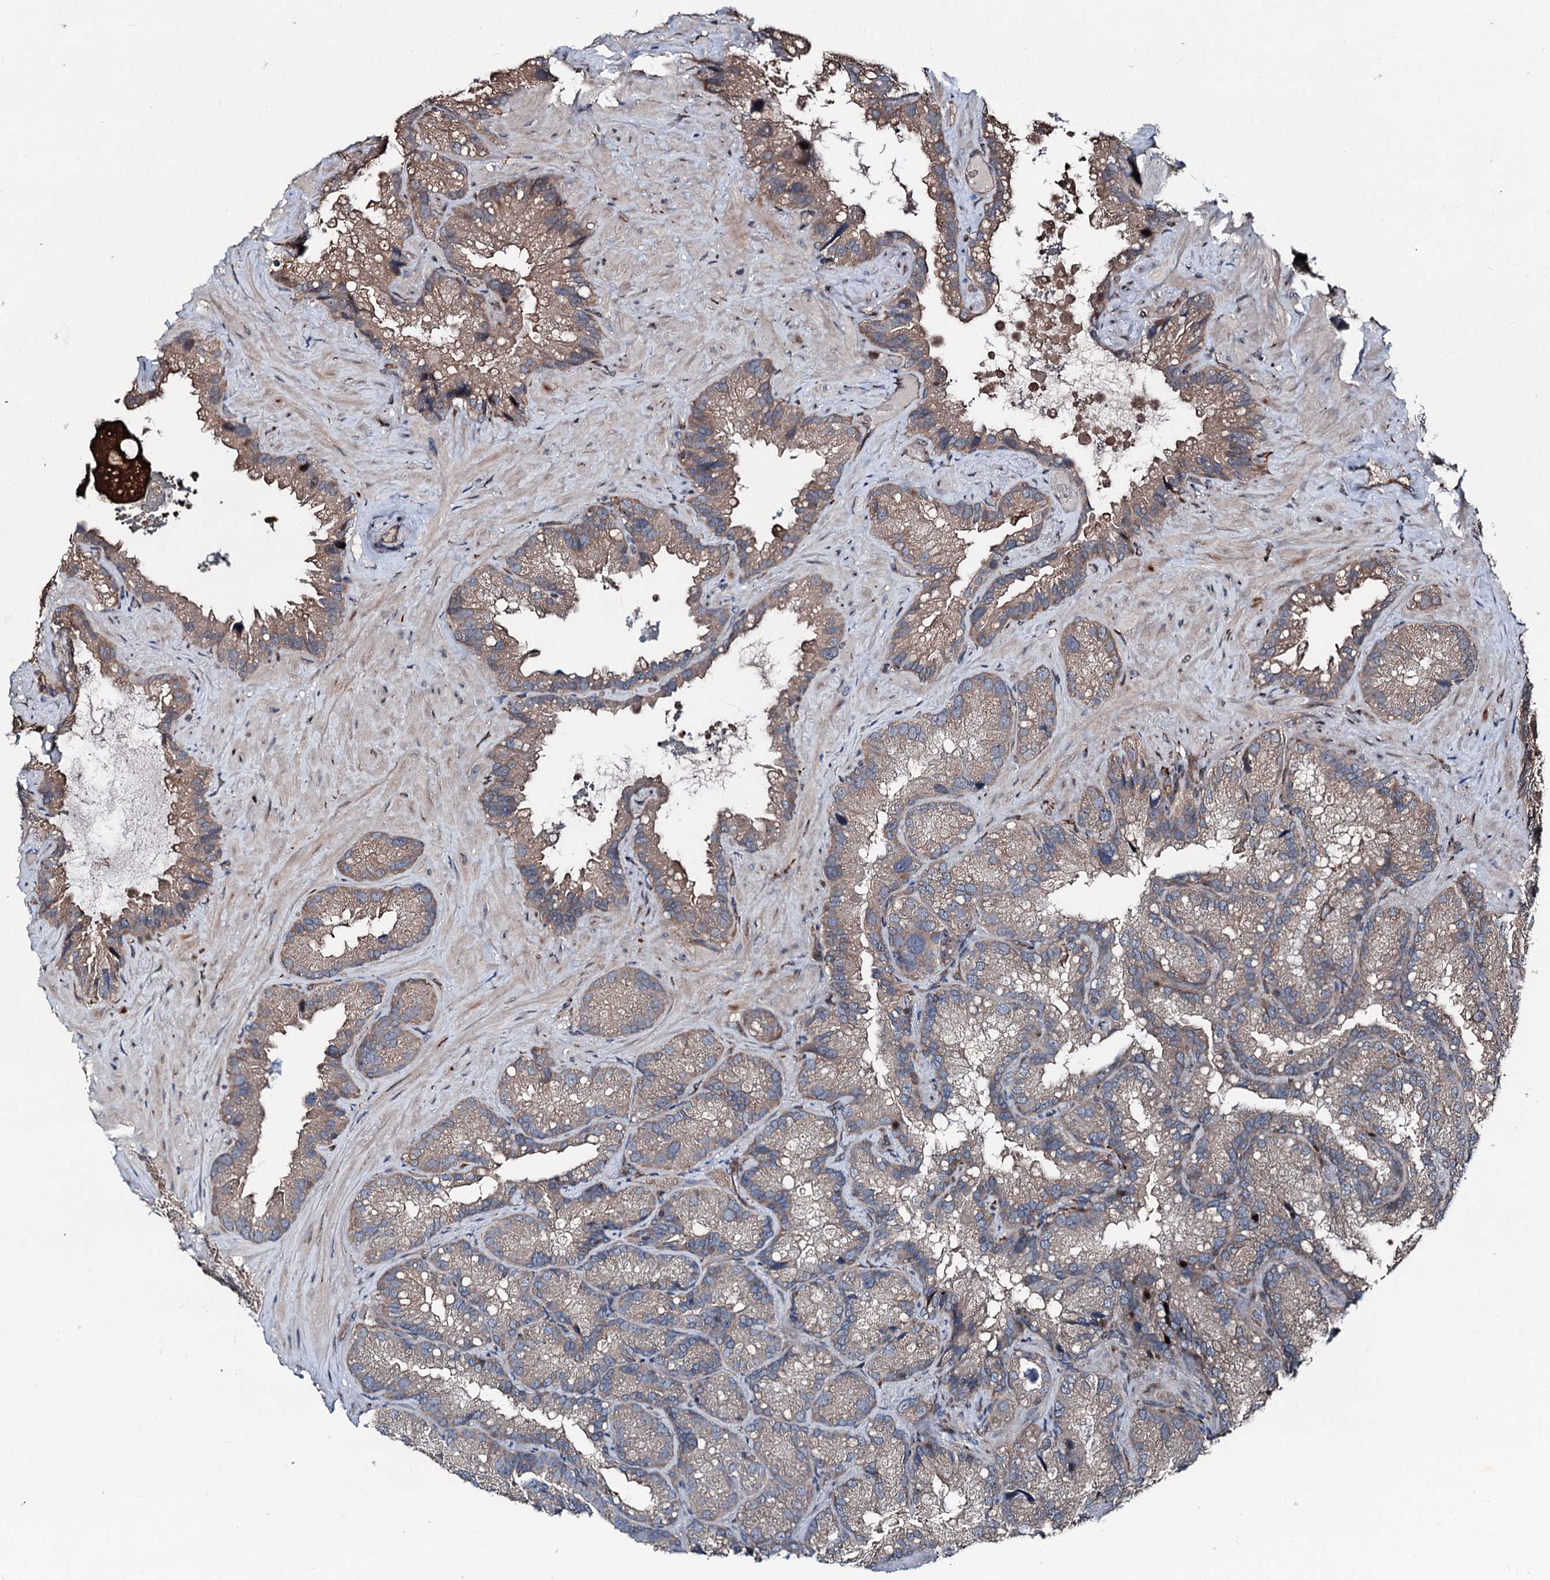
{"staining": {"intensity": "moderate", "quantity": "25%-75%", "location": "cytoplasmic/membranous"}, "tissue": "seminal vesicle", "cell_type": "Glandular cells", "image_type": "normal", "snomed": [{"axis": "morphology", "description": "Normal tissue, NOS"}, {"axis": "topography", "description": "Prostate"}, {"axis": "topography", "description": "Seminal veicle"}], "caption": "This histopathology image exhibits immunohistochemistry (IHC) staining of unremarkable human seminal vesicle, with medium moderate cytoplasmic/membranous staining in approximately 25%-75% of glandular cells.", "gene": "DDIAS", "patient": {"sex": "male", "age": 68}}